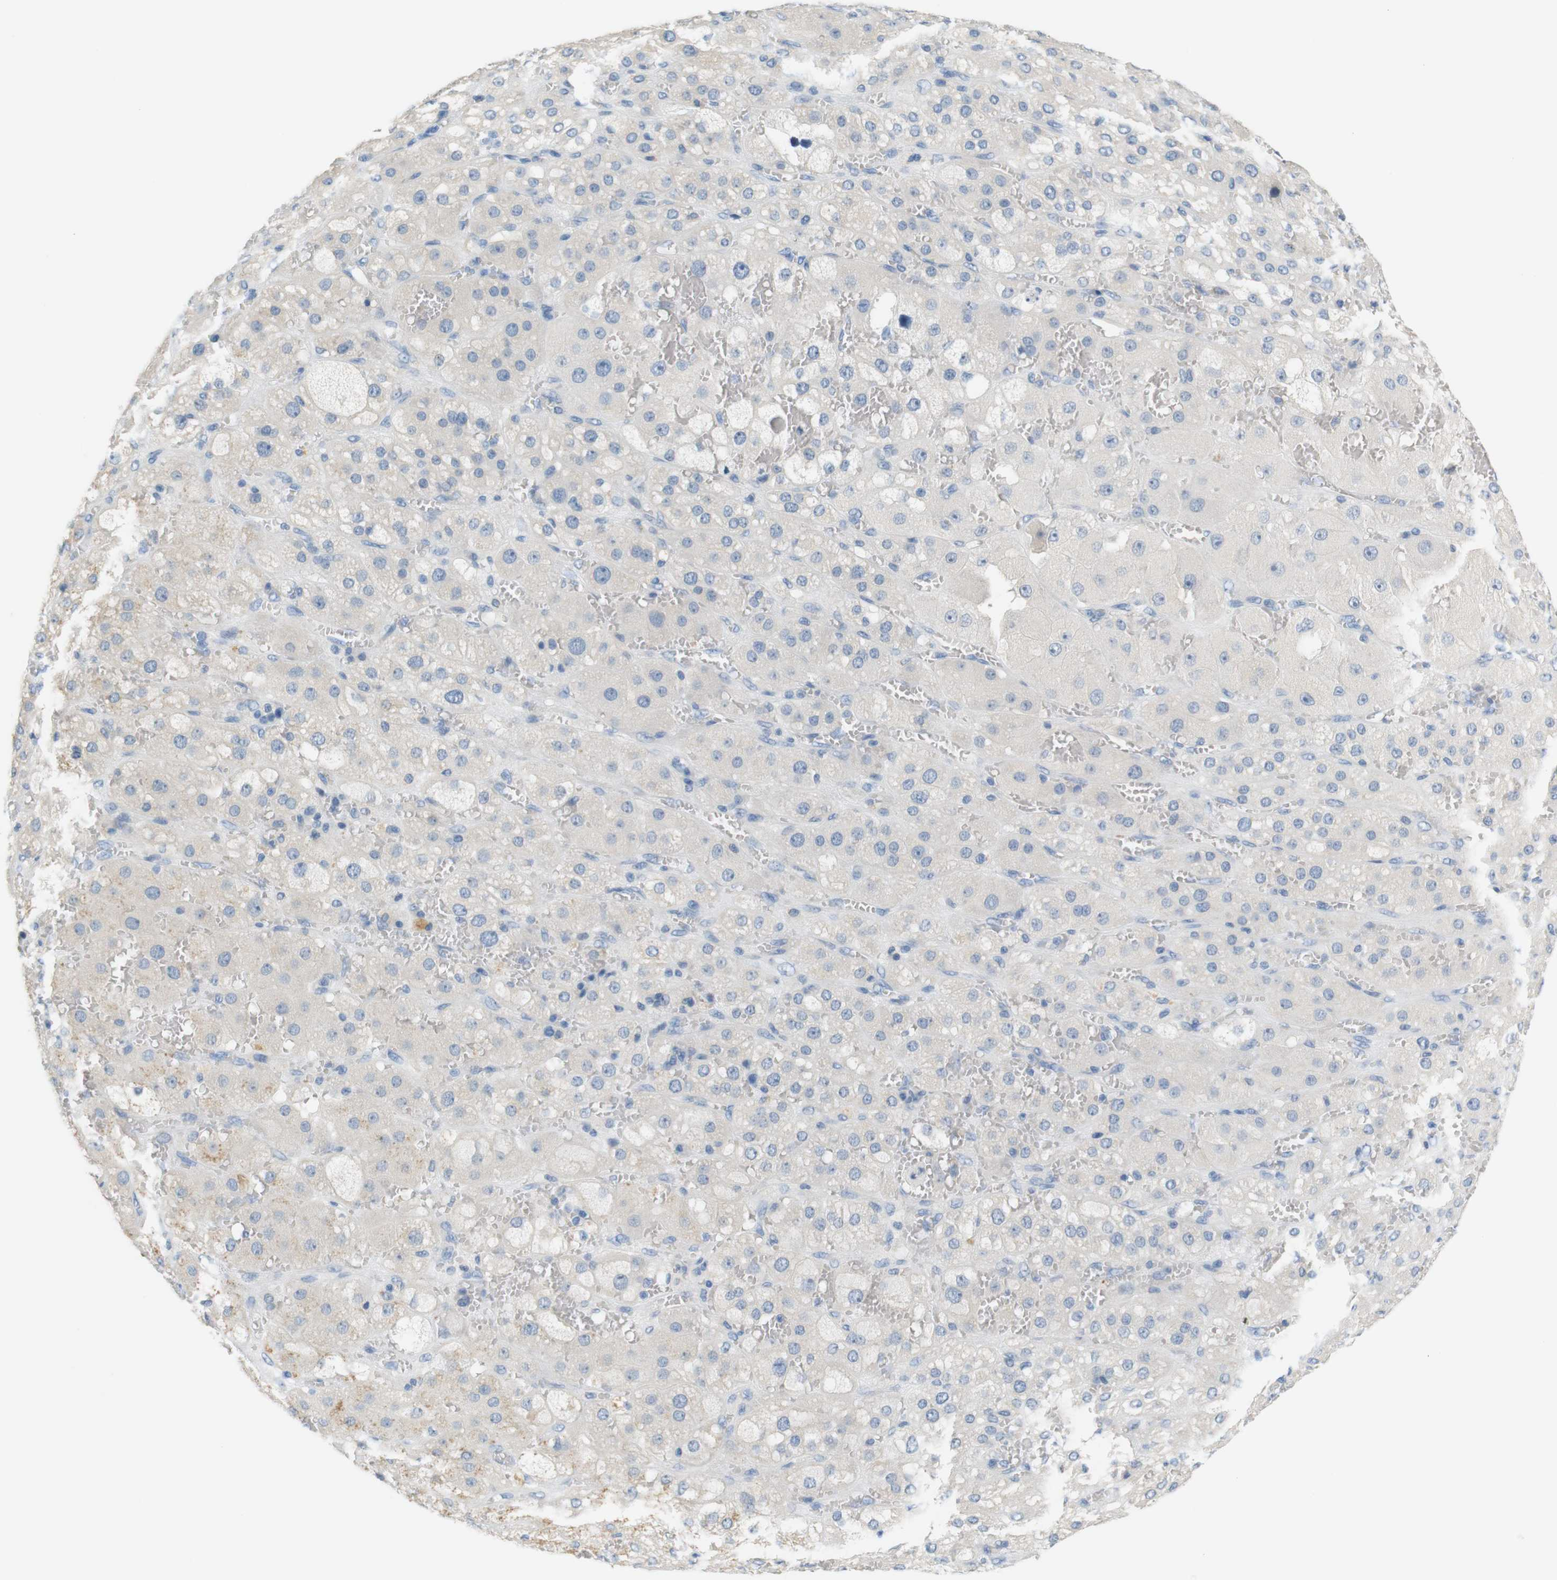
{"staining": {"intensity": "weak", "quantity": "25%-75%", "location": "cytoplasmic/membranous"}, "tissue": "adrenal gland", "cell_type": "Glandular cells", "image_type": "normal", "snomed": [{"axis": "morphology", "description": "Normal tissue, NOS"}, {"axis": "topography", "description": "Adrenal gland"}], "caption": "Brown immunohistochemical staining in normal adrenal gland exhibits weak cytoplasmic/membranous staining in about 25%-75% of glandular cells.", "gene": "LRRK2", "patient": {"sex": "female", "age": 47}}